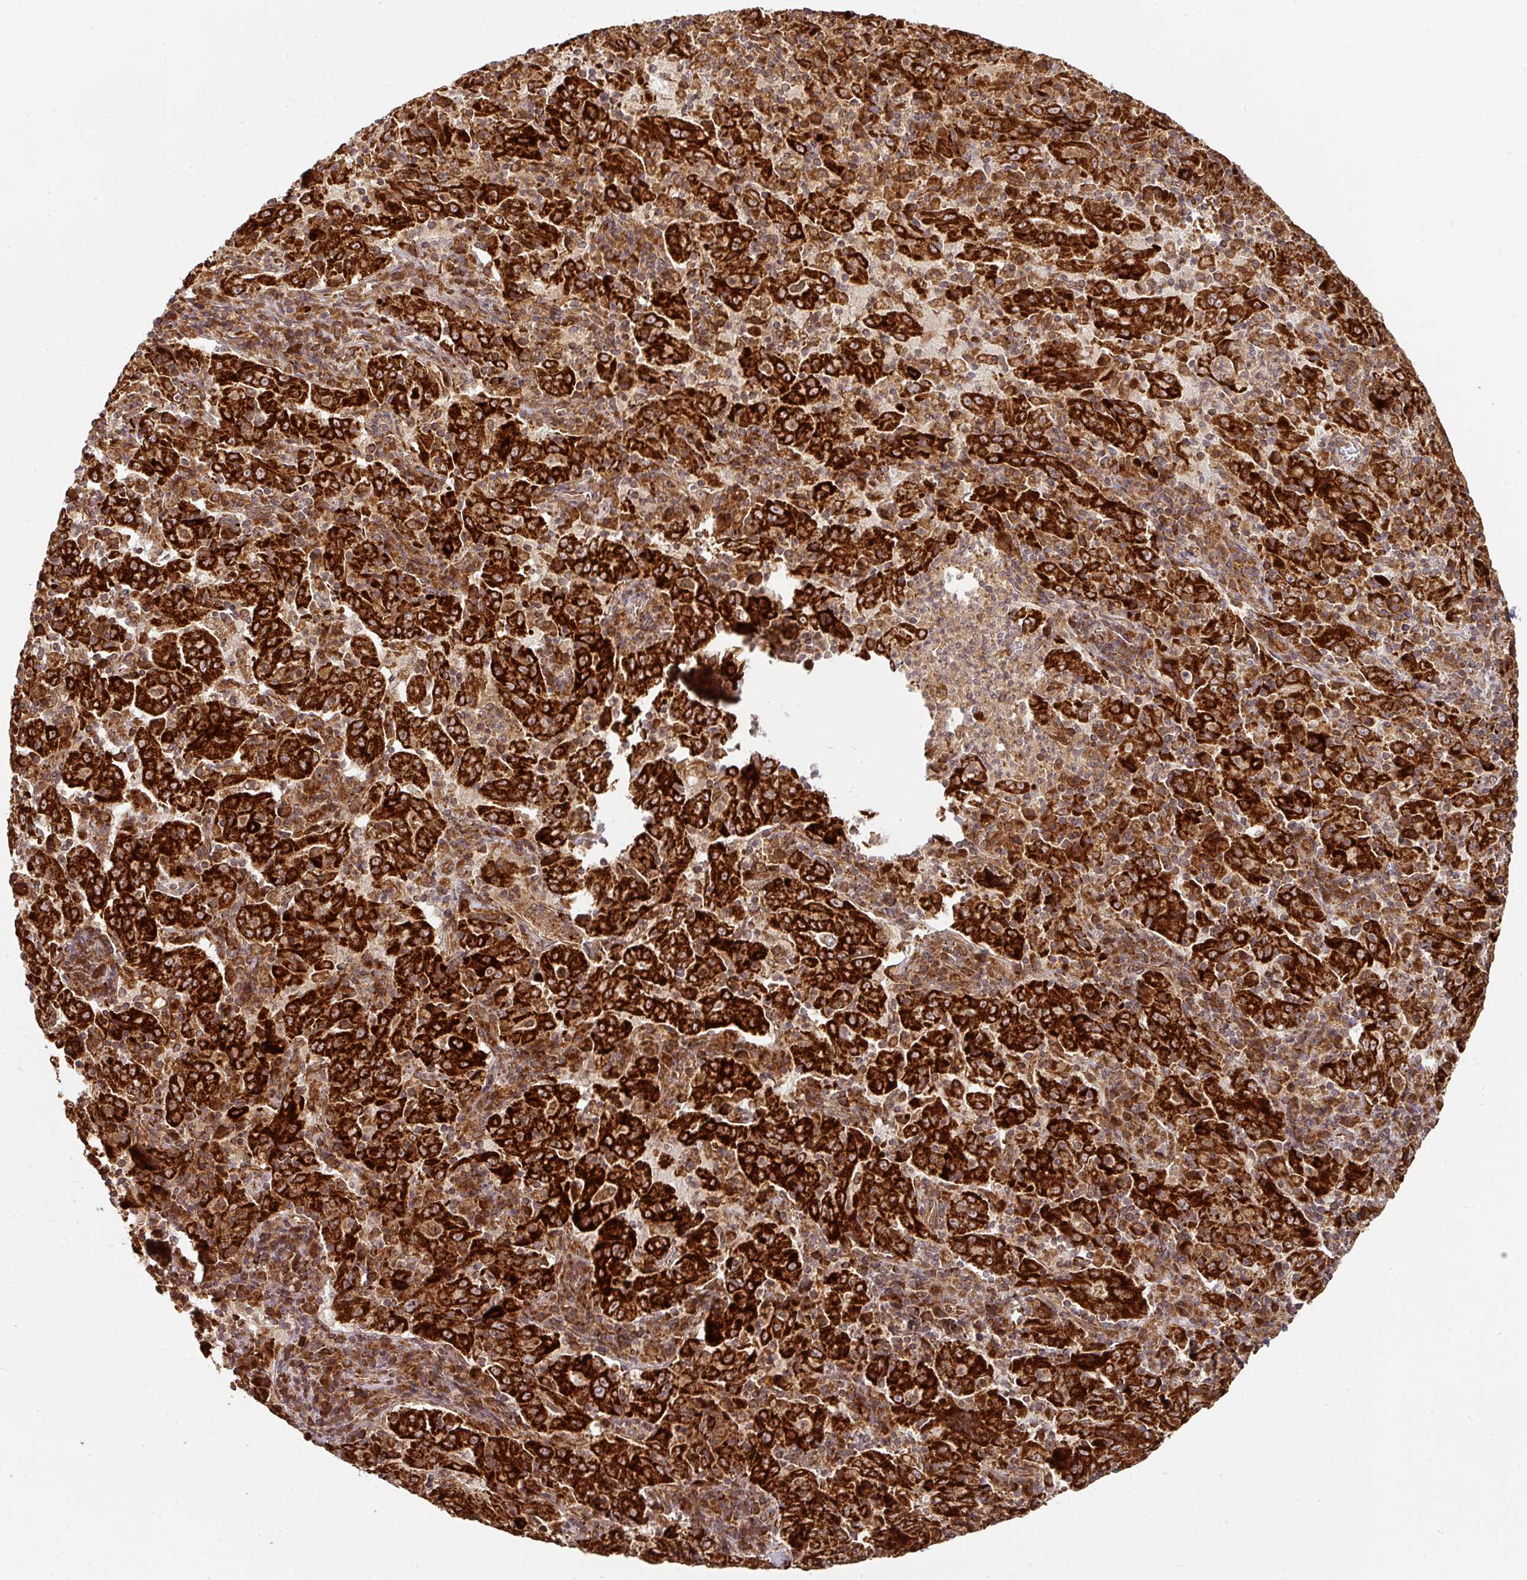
{"staining": {"intensity": "strong", "quantity": ">75%", "location": "cytoplasmic/membranous"}, "tissue": "pancreatic cancer", "cell_type": "Tumor cells", "image_type": "cancer", "snomed": [{"axis": "morphology", "description": "Adenocarcinoma, NOS"}, {"axis": "topography", "description": "Pancreas"}], "caption": "Immunohistochemical staining of pancreatic cancer (adenocarcinoma) shows high levels of strong cytoplasmic/membranous staining in about >75% of tumor cells. (Brightfield microscopy of DAB IHC at high magnification).", "gene": "TRAP1", "patient": {"sex": "male", "age": 63}}